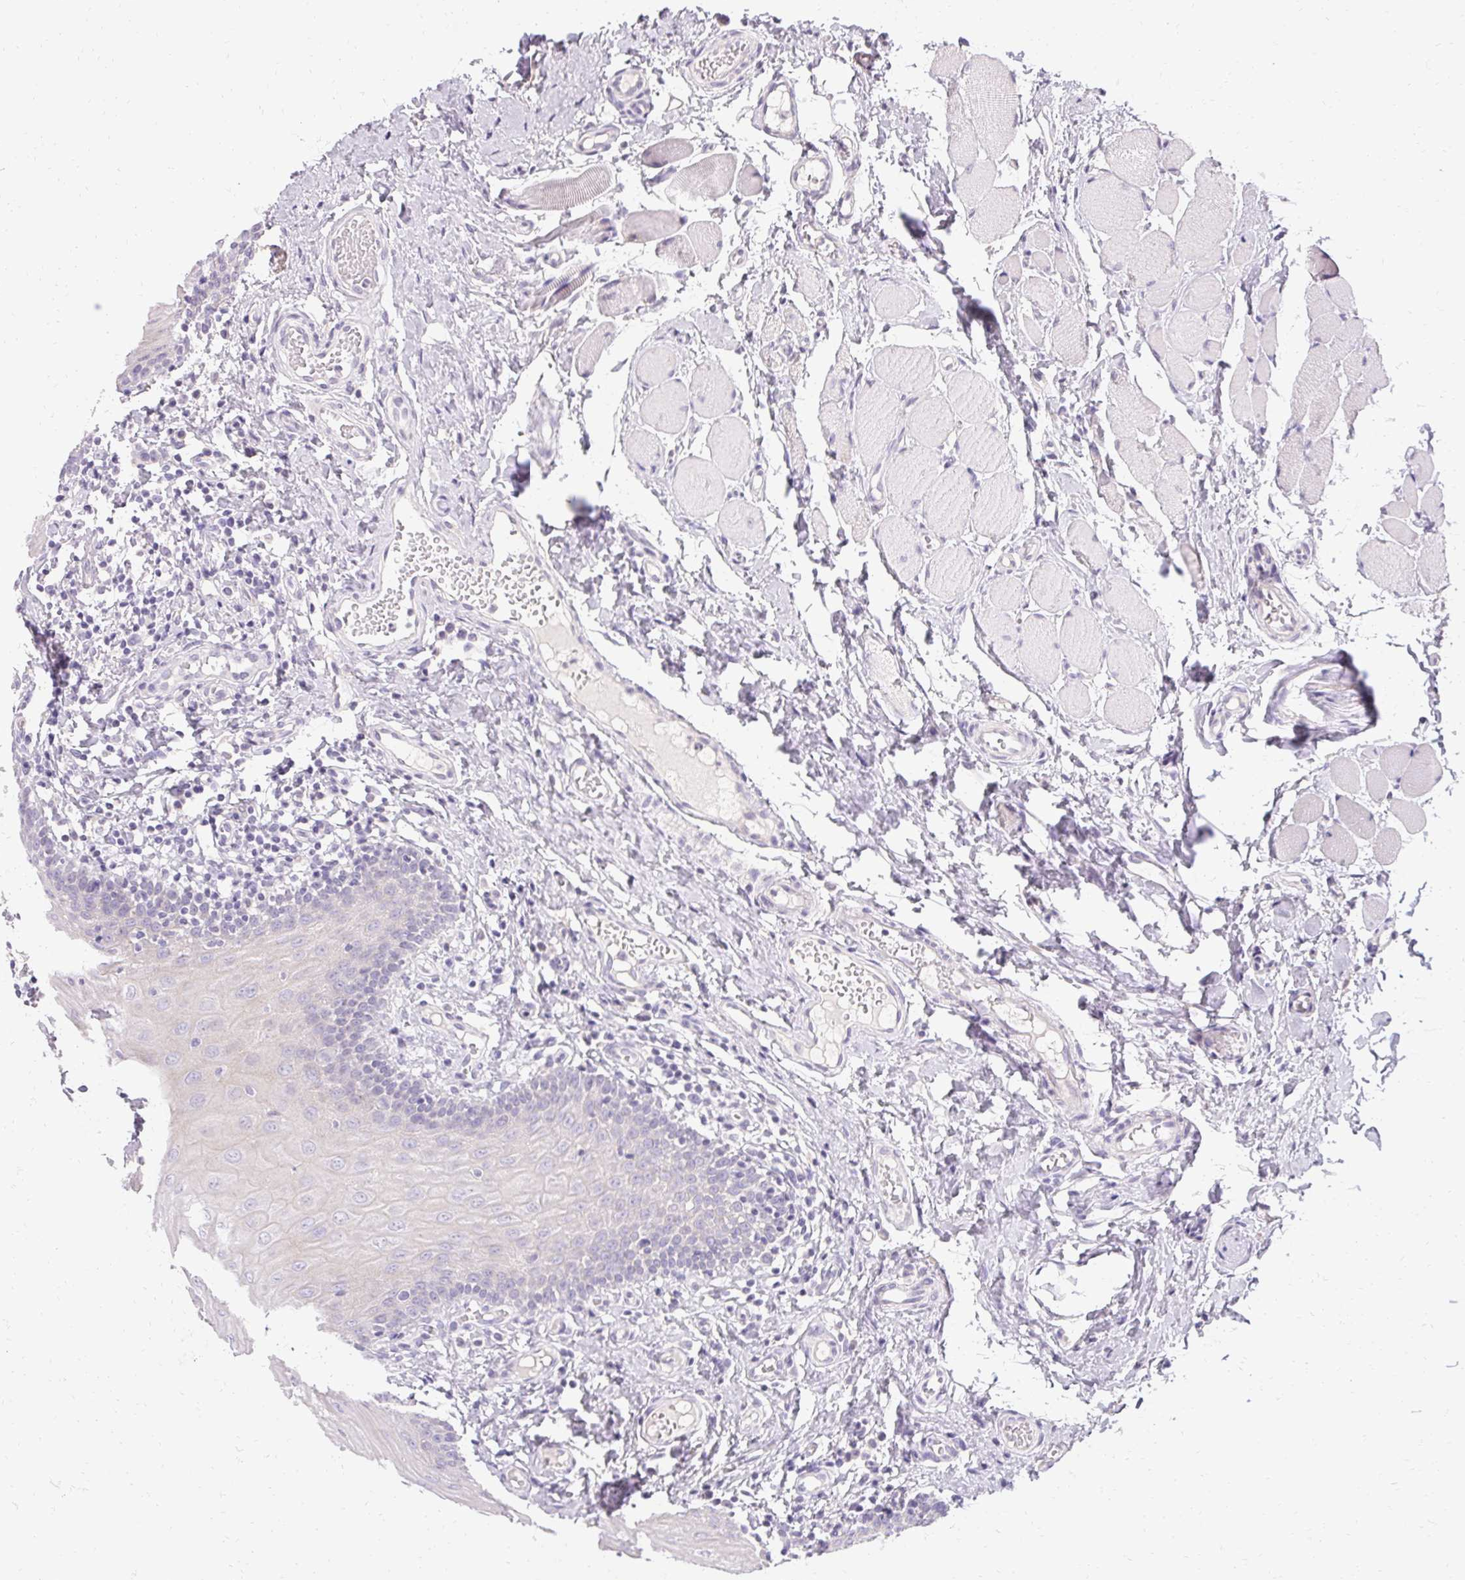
{"staining": {"intensity": "negative", "quantity": "none", "location": "none"}, "tissue": "oral mucosa", "cell_type": "Squamous epithelial cells", "image_type": "normal", "snomed": [{"axis": "morphology", "description": "Normal tissue, NOS"}, {"axis": "topography", "description": "Oral tissue"}, {"axis": "topography", "description": "Tounge, NOS"}], "caption": "Squamous epithelial cells show no significant positivity in unremarkable oral mucosa.", "gene": "HSD17B3", "patient": {"sex": "female", "age": 58}}